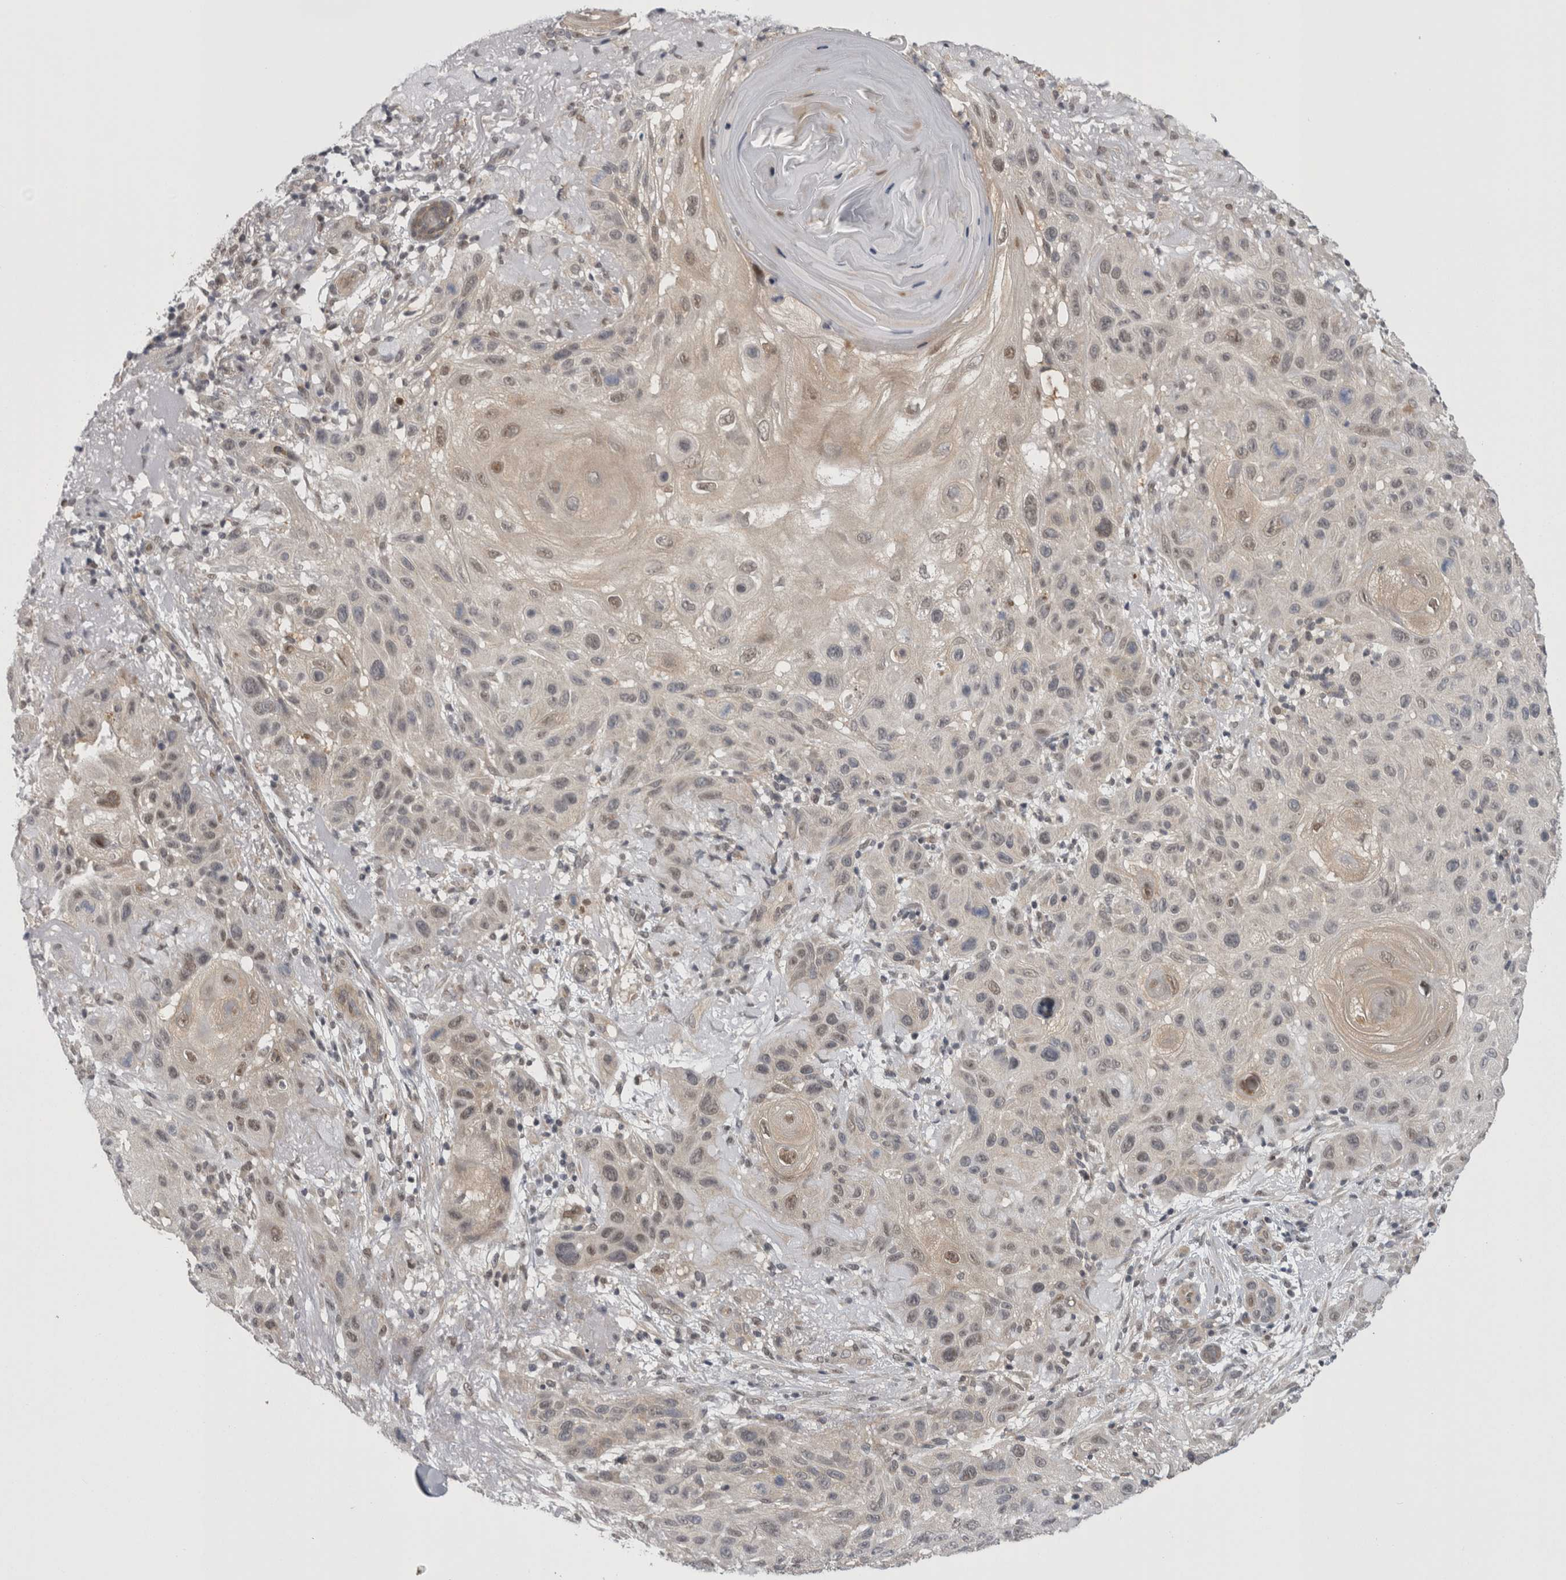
{"staining": {"intensity": "weak", "quantity": "25%-75%", "location": "nuclear"}, "tissue": "skin cancer", "cell_type": "Tumor cells", "image_type": "cancer", "snomed": [{"axis": "morphology", "description": "Normal tissue, NOS"}, {"axis": "morphology", "description": "Squamous cell carcinoma, NOS"}, {"axis": "topography", "description": "Skin"}], "caption": "Skin cancer stained with a brown dye displays weak nuclear positive staining in approximately 25%-75% of tumor cells.", "gene": "PSMB2", "patient": {"sex": "female", "age": 96}}